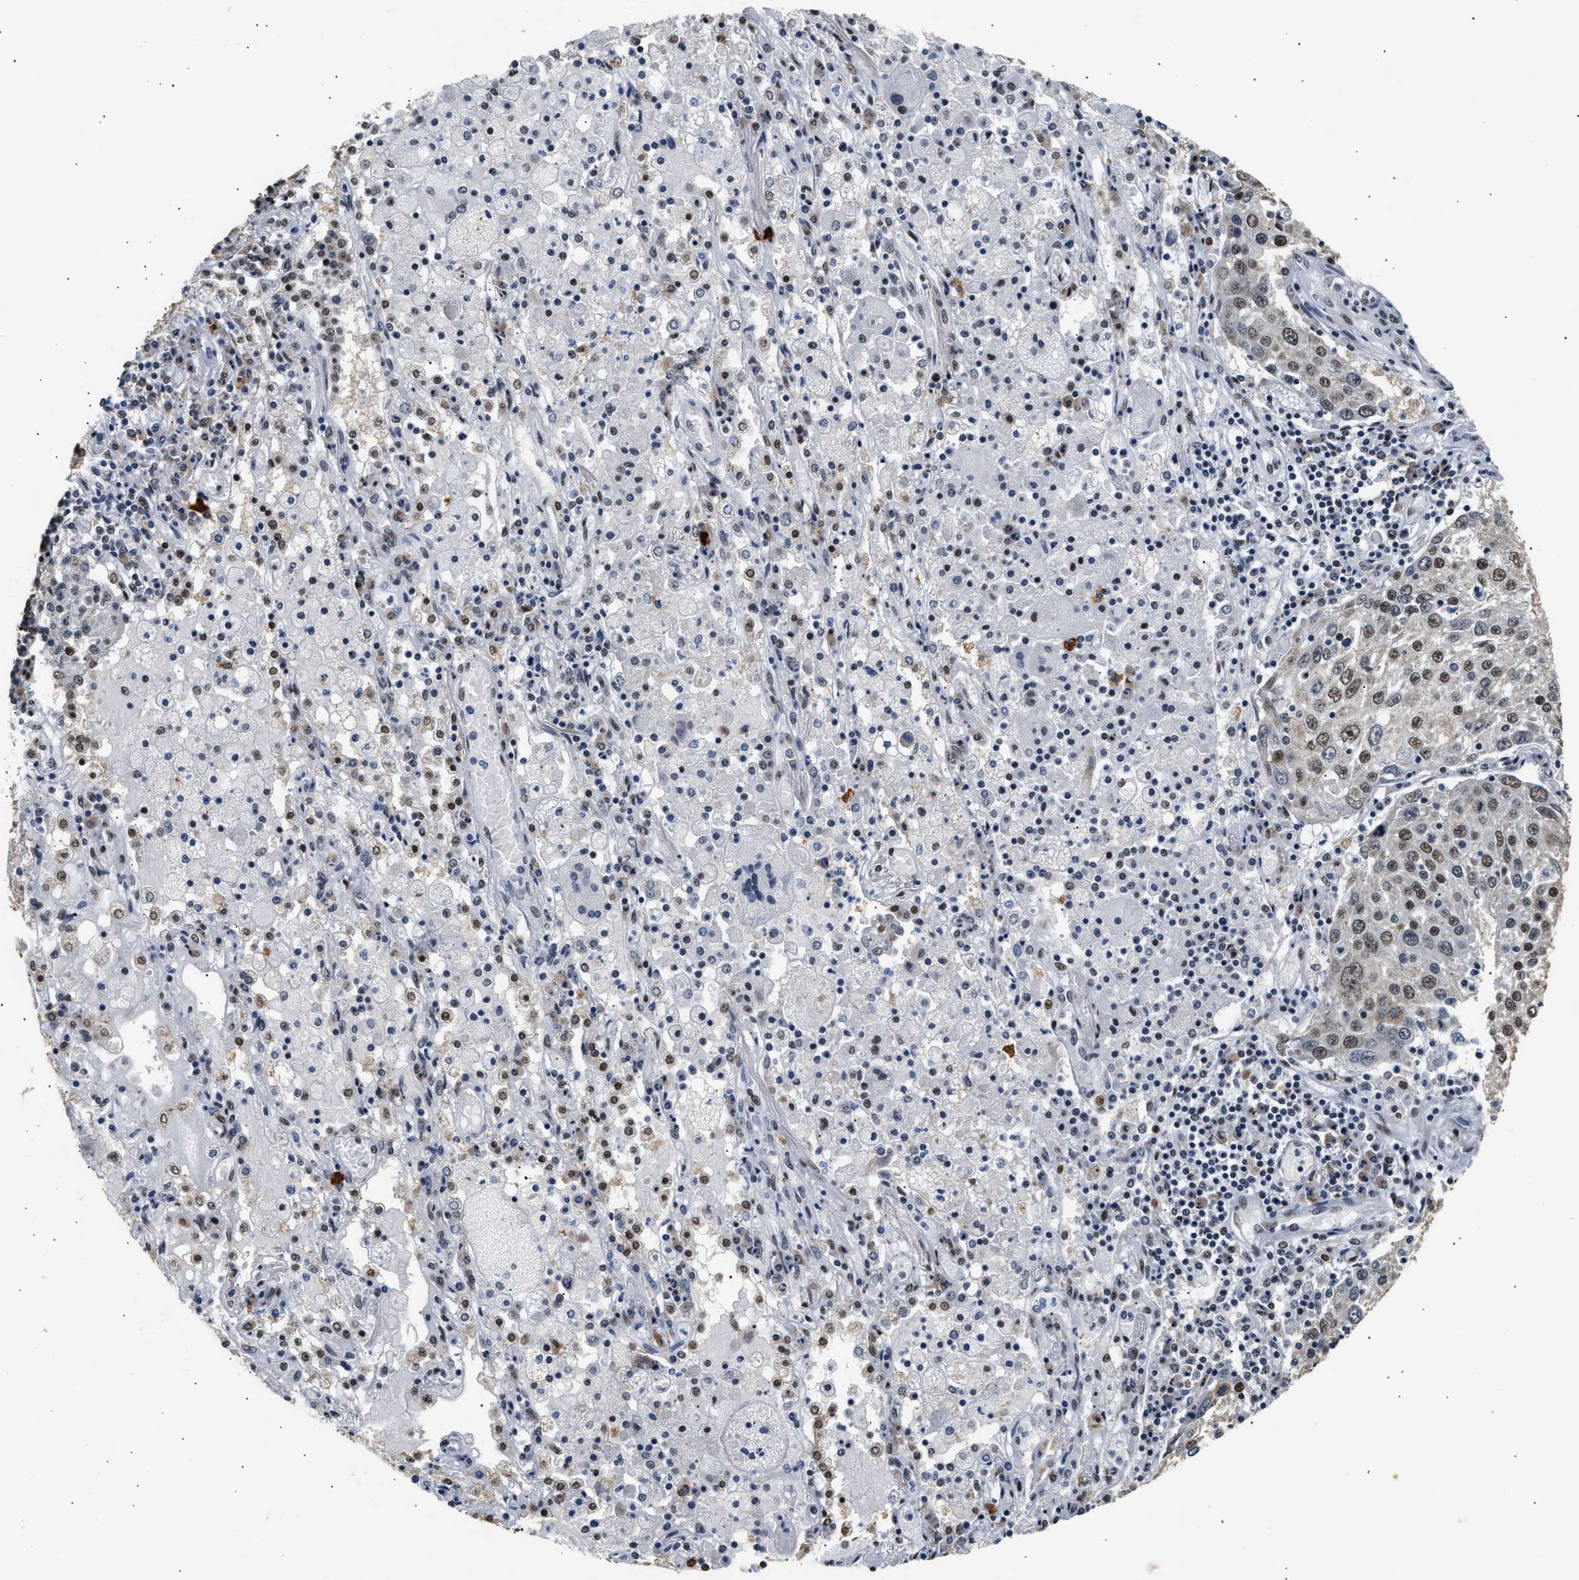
{"staining": {"intensity": "moderate", "quantity": ">75%", "location": "nuclear"}, "tissue": "lung cancer", "cell_type": "Tumor cells", "image_type": "cancer", "snomed": [{"axis": "morphology", "description": "Squamous cell carcinoma, NOS"}, {"axis": "topography", "description": "Lung"}], "caption": "Immunohistochemical staining of human lung squamous cell carcinoma reveals medium levels of moderate nuclear expression in approximately >75% of tumor cells.", "gene": "THOC1", "patient": {"sex": "male", "age": 65}}